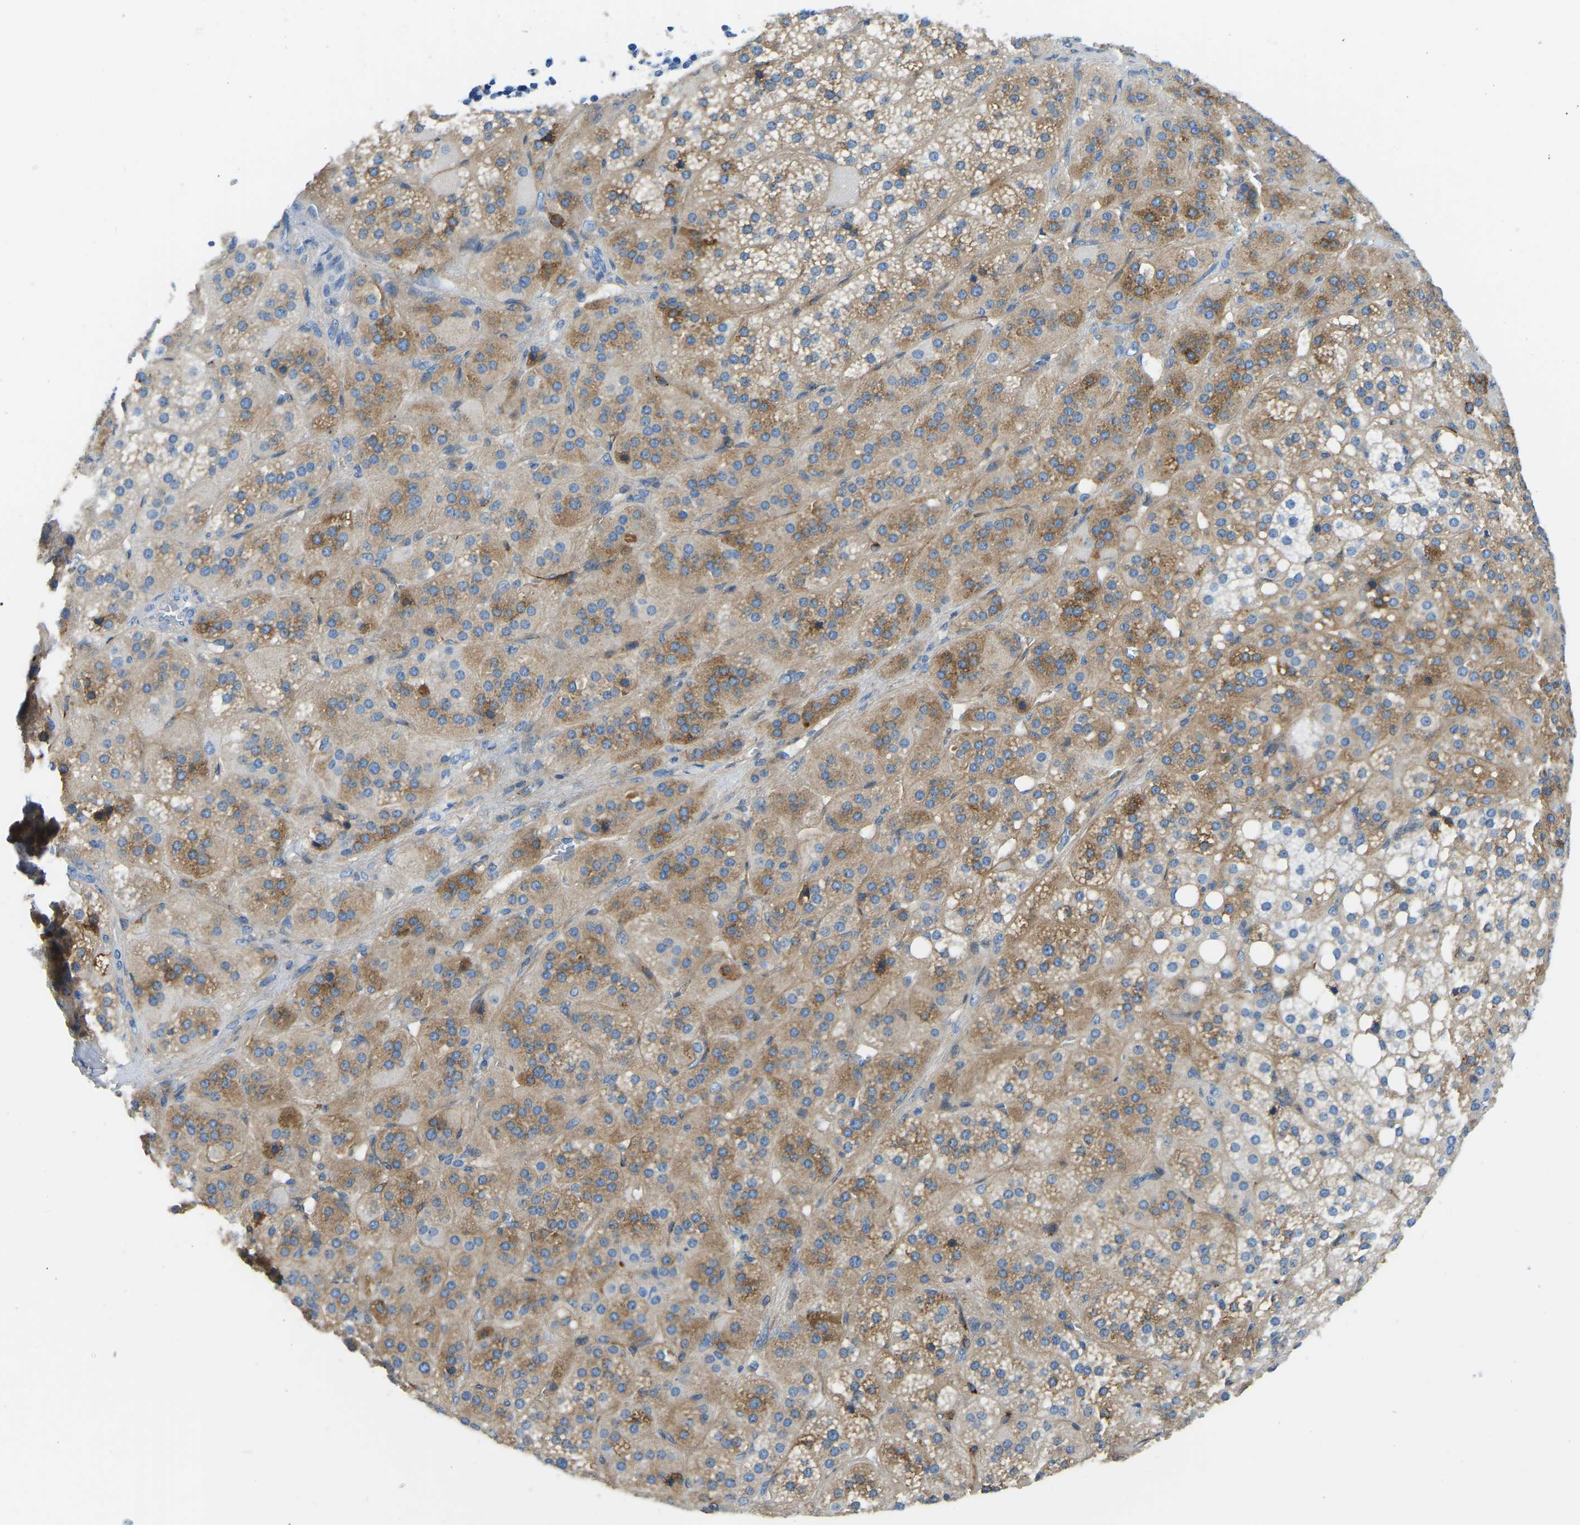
{"staining": {"intensity": "moderate", "quantity": "25%-75%", "location": "cytoplasmic/membranous"}, "tissue": "adrenal gland", "cell_type": "Glandular cells", "image_type": "normal", "snomed": [{"axis": "morphology", "description": "Normal tissue, NOS"}, {"axis": "topography", "description": "Adrenal gland"}], "caption": "This photomicrograph displays unremarkable adrenal gland stained with IHC to label a protein in brown. The cytoplasmic/membranous of glandular cells show moderate positivity for the protein. Nuclei are counter-stained blue.", "gene": "COL15A1", "patient": {"sex": "female", "age": 59}}